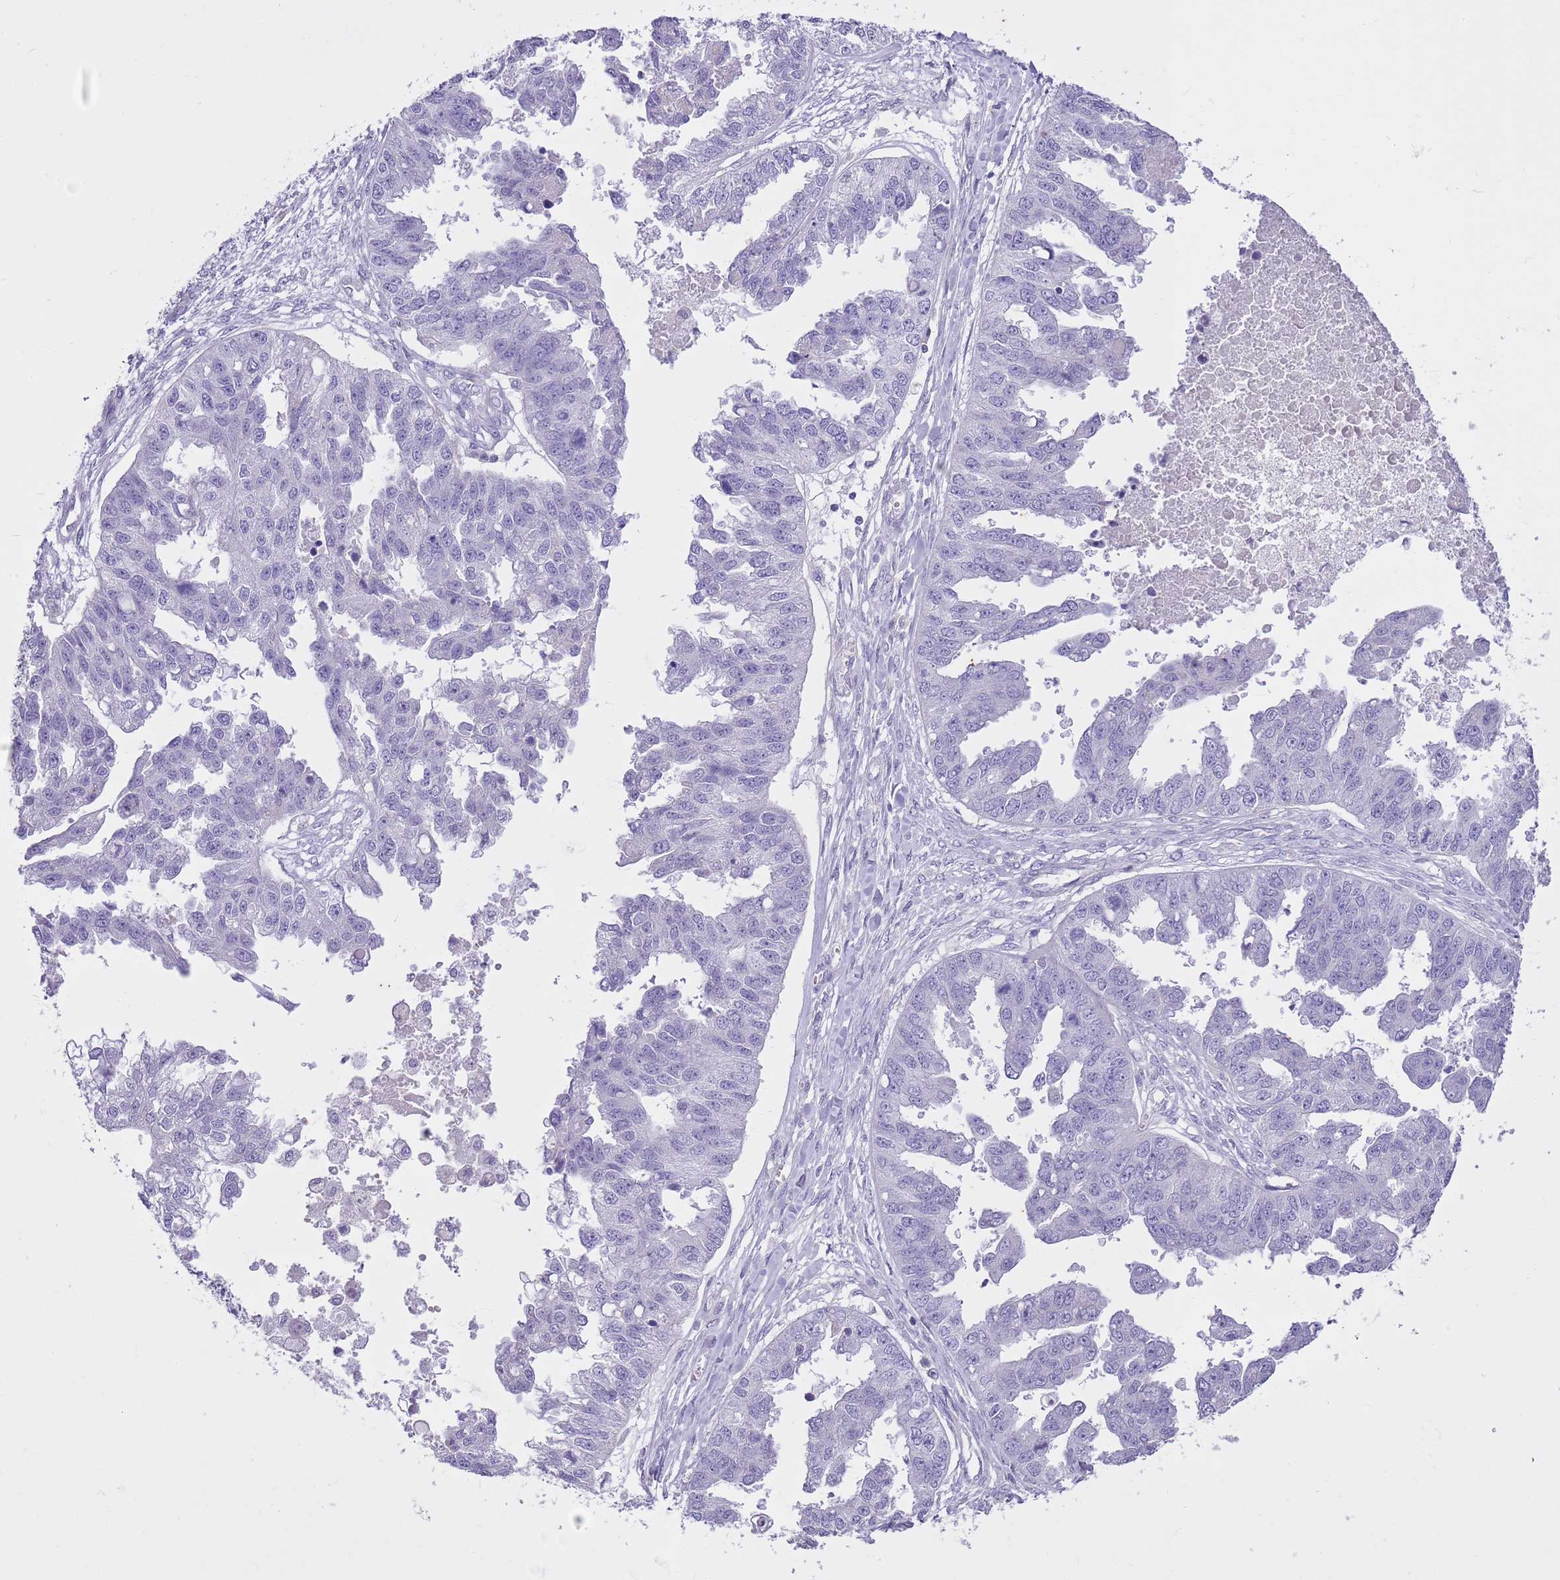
{"staining": {"intensity": "negative", "quantity": "none", "location": "none"}, "tissue": "ovarian cancer", "cell_type": "Tumor cells", "image_type": "cancer", "snomed": [{"axis": "morphology", "description": "Cystadenocarcinoma, serous, NOS"}, {"axis": "topography", "description": "Ovary"}], "caption": "The image reveals no significant expression in tumor cells of ovarian serous cystadenocarcinoma. (DAB (3,3'-diaminobenzidine) IHC visualized using brightfield microscopy, high magnification).", "gene": "CNPPD1", "patient": {"sex": "female", "age": 58}}